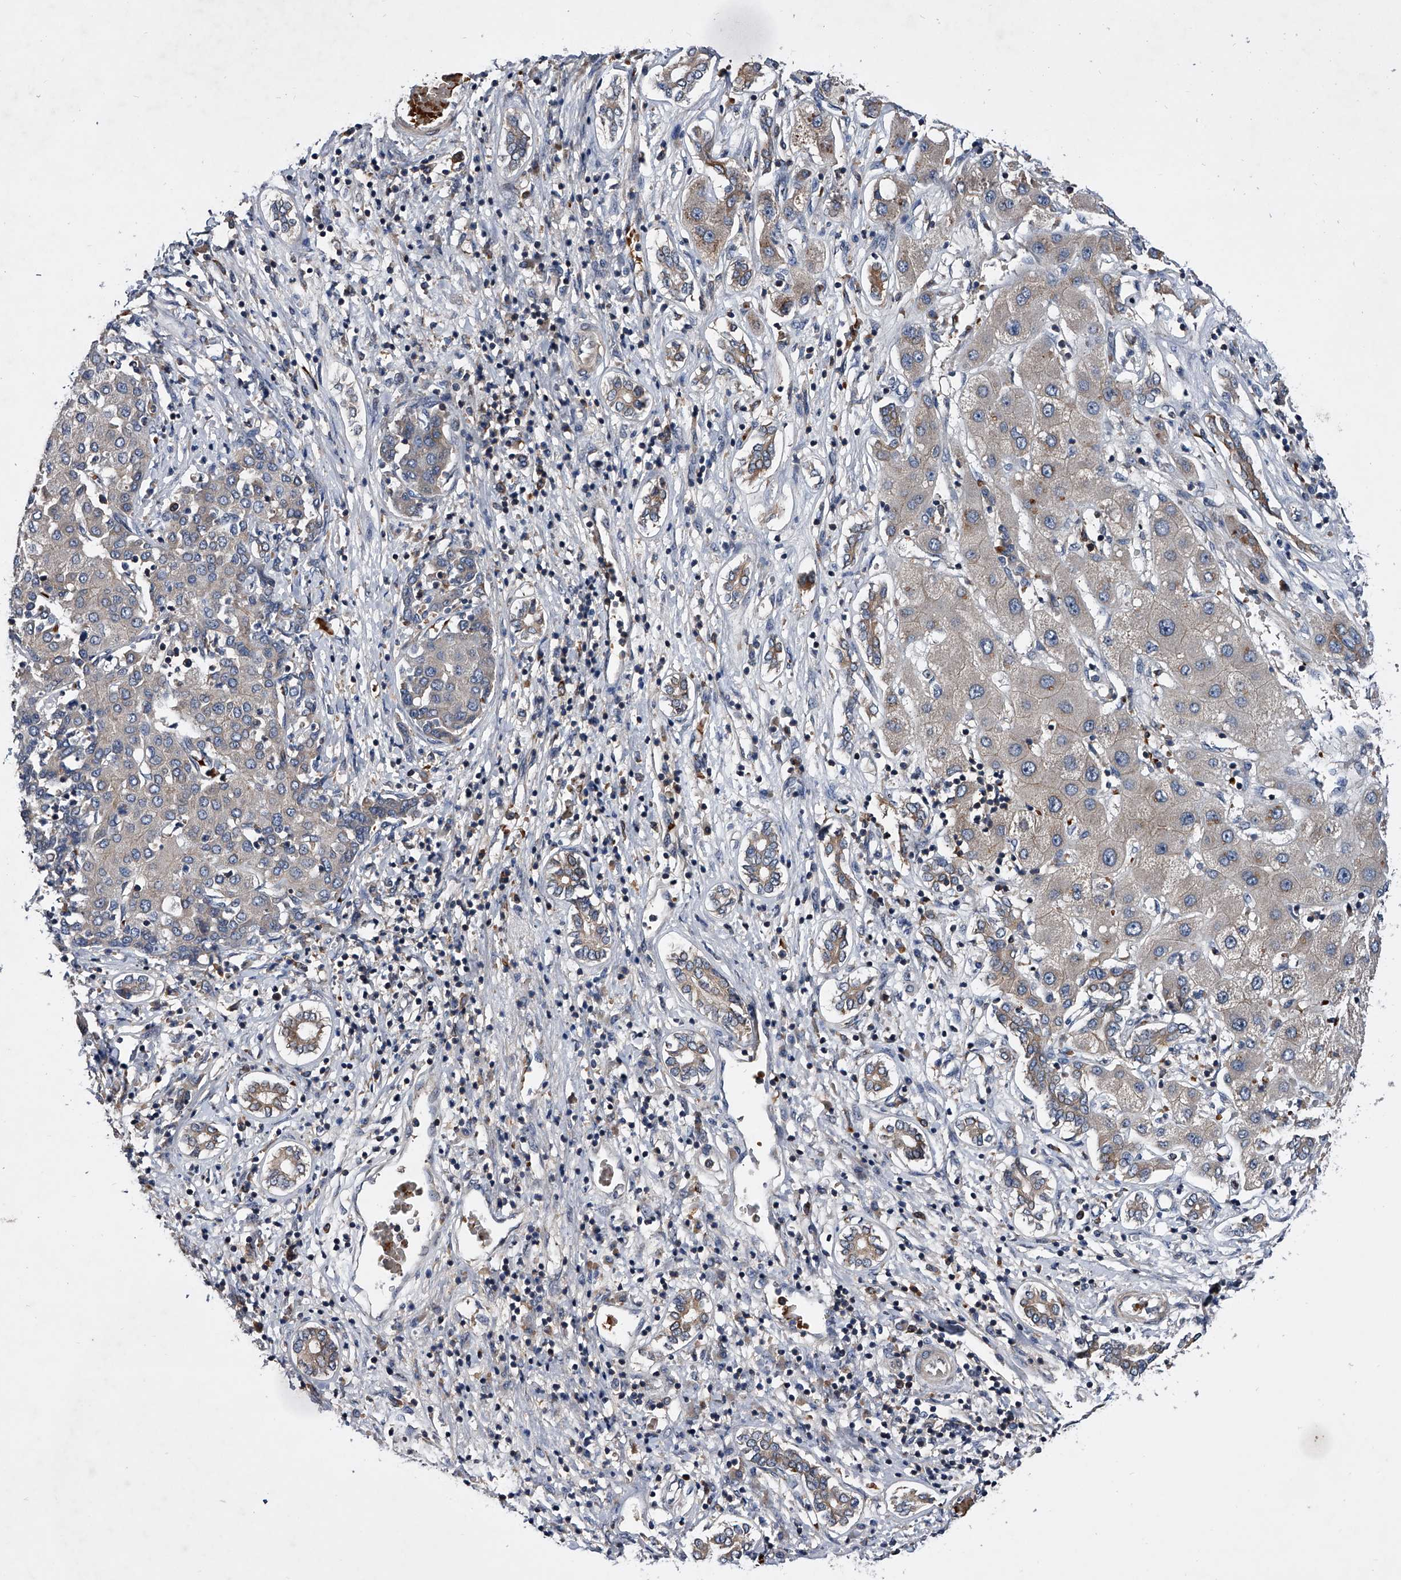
{"staining": {"intensity": "negative", "quantity": "none", "location": "none"}, "tissue": "liver cancer", "cell_type": "Tumor cells", "image_type": "cancer", "snomed": [{"axis": "morphology", "description": "Carcinoma, Hepatocellular, NOS"}, {"axis": "topography", "description": "Liver"}], "caption": "DAB immunohistochemical staining of hepatocellular carcinoma (liver) reveals no significant positivity in tumor cells. (DAB (3,3'-diaminobenzidine) immunohistochemistry (IHC) with hematoxylin counter stain).", "gene": "ZNF30", "patient": {"sex": "male", "age": 65}}